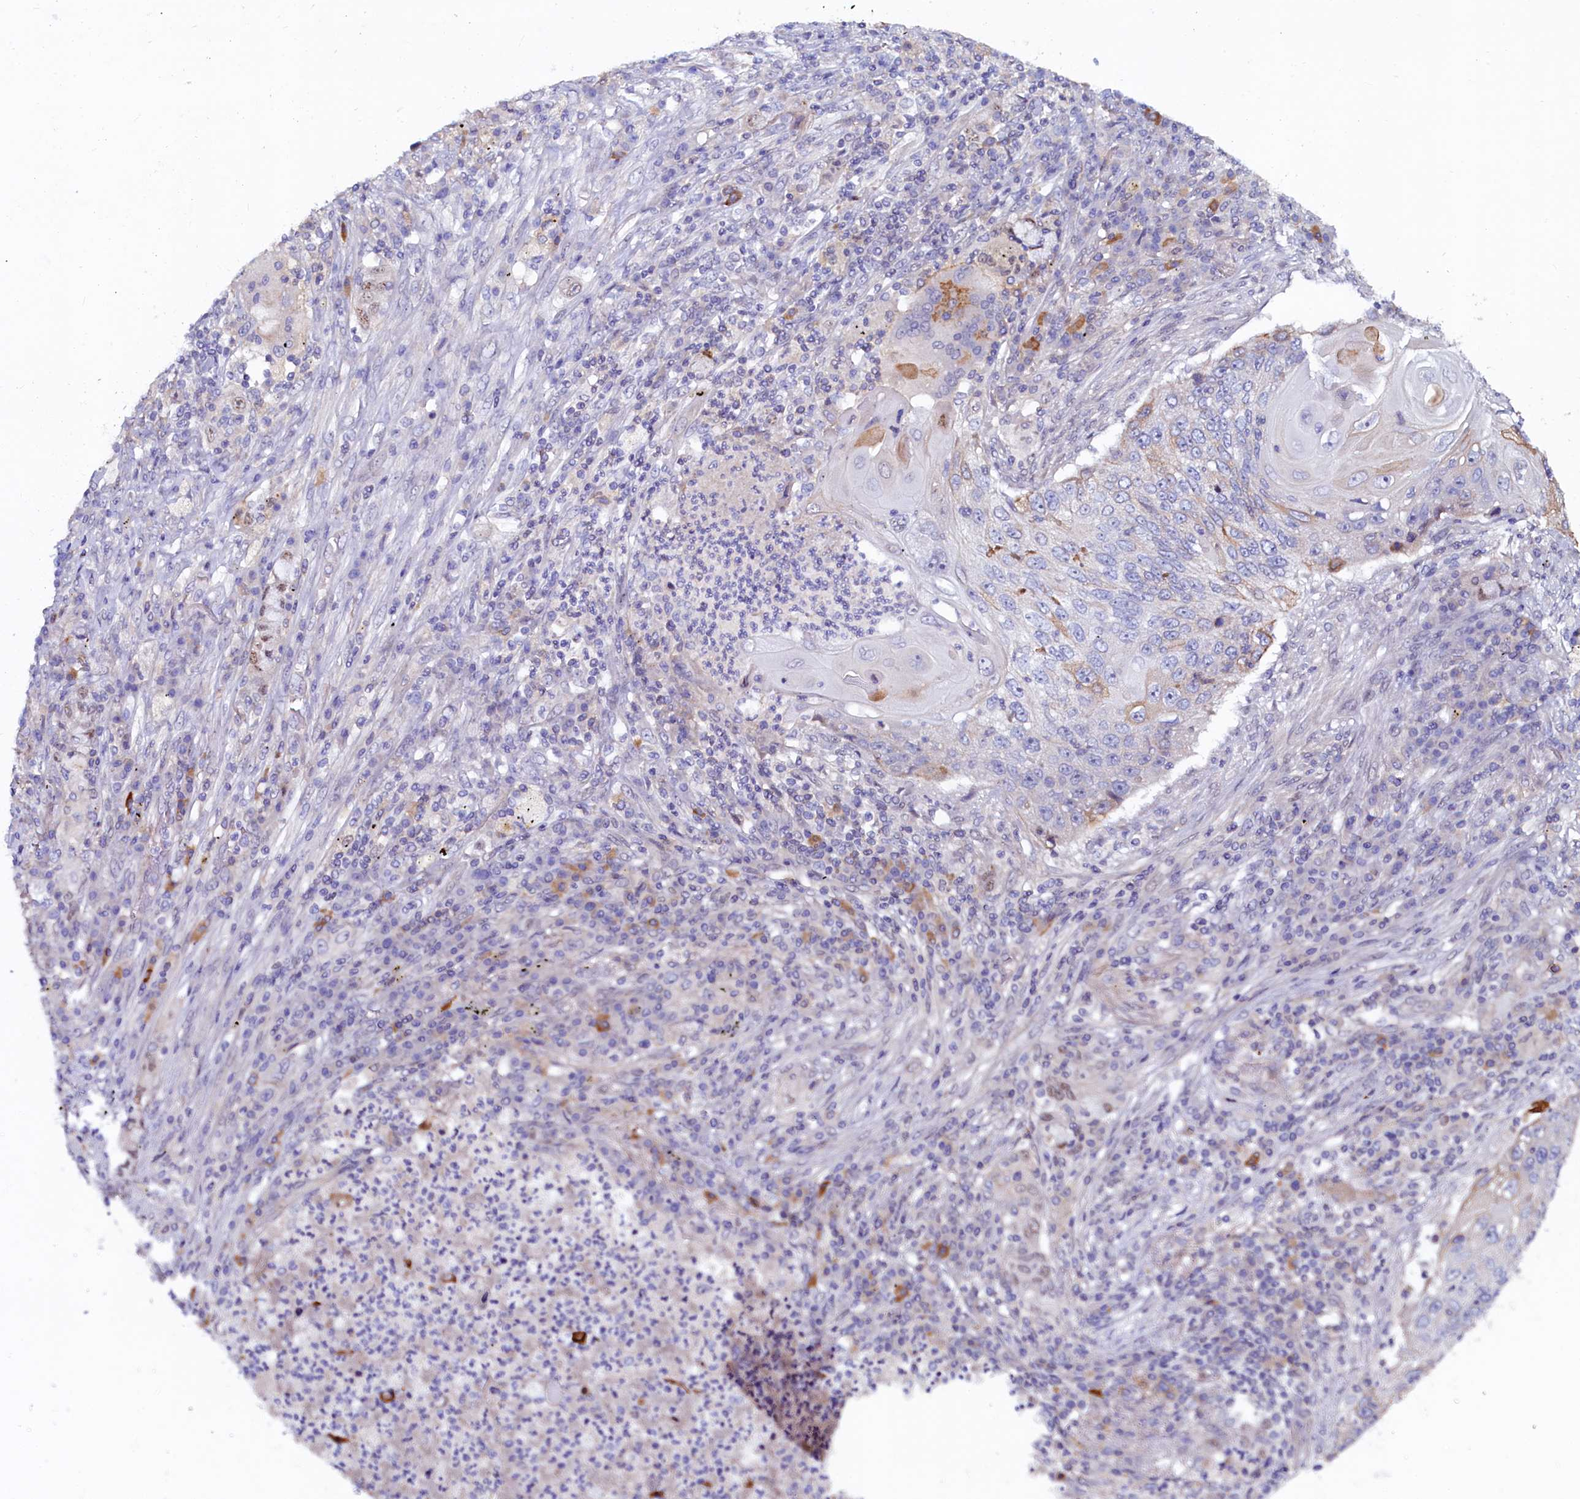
{"staining": {"intensity": "moderate", "quantity": "25%-75%", "location": "cytoplasmic/membranous"}, "tissue": "lung cancer", "cell_type": "Tumor cells", "image_type": "cancer", "snomed": [{"axis": "morphology", "description": "Squamous cell carcinoma, NOS"}, {"axis": "topography", "description": "Lung"}], "caption": "Immunohistochemistry (DAB) staining of lung cancer (squamous cell carcinoma) demonstrates moderate cytoplasmic/membranous protein expression in approximately 25%-75% of tumor cells.", "gene": "ASTE1", "patient": {"sex": "female", "age": 63}}